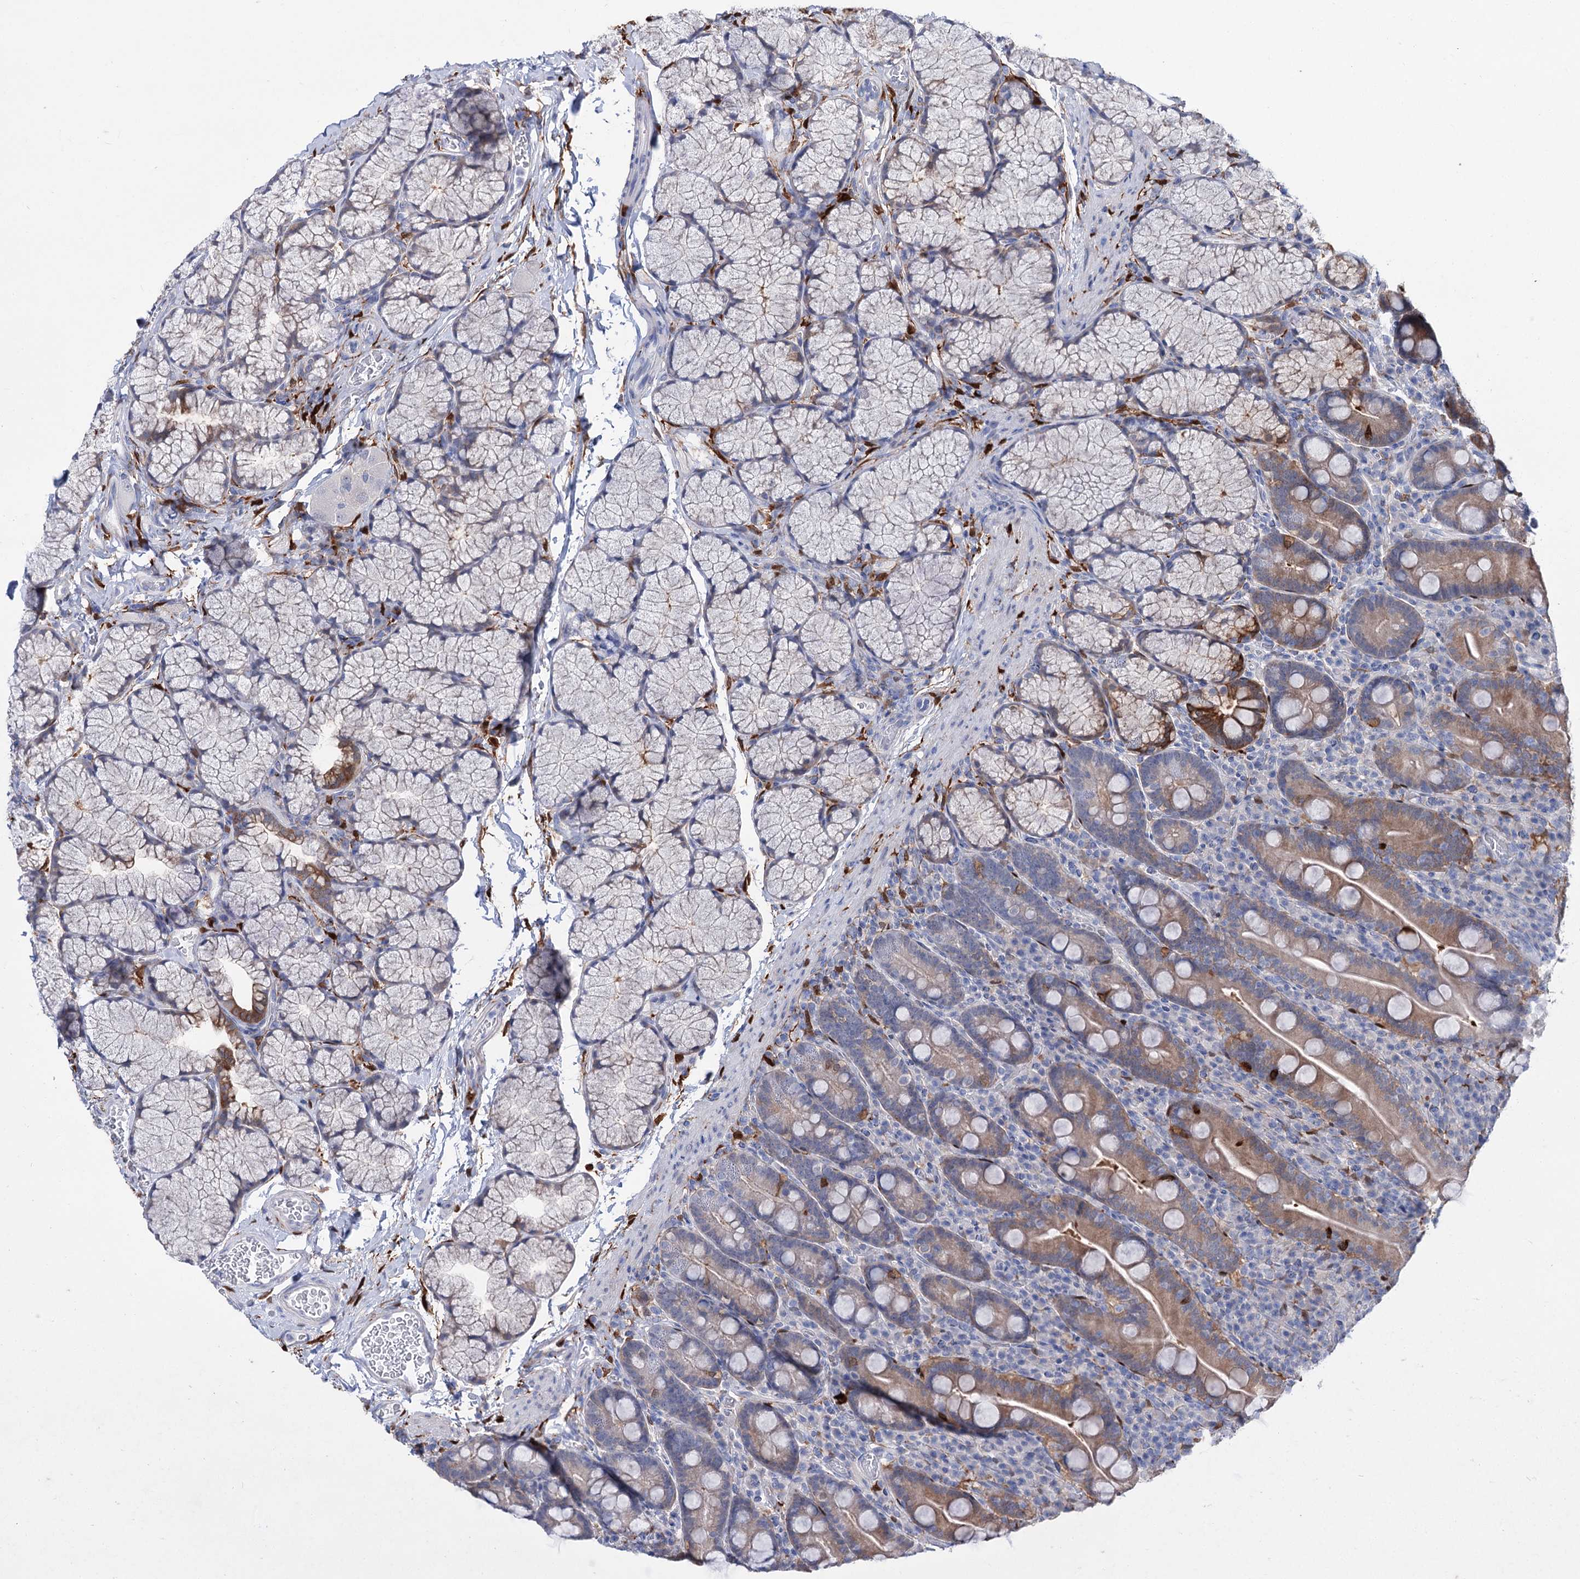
{"staining": {"intensity": "moderate", "quantity": "<25%", "location": "cytoplasmic/membranous"}, "tissue": "duodenum", "cell_type": "Glandular cells", "image_type": "normal", "snomed": [{"axis": "morphology", "description": "Normal tissue, NOS"}, {"axis": "topography", "description": "Duodenum"}], "caption": "About <25% of glandular cells in normal human duodenum show moderate cytoplasmic/membranous protein positivity as visualized by brown immunohistochemical staining.", "gene": "LYZL4", "patient": {"sex": "male", "age": 35}}